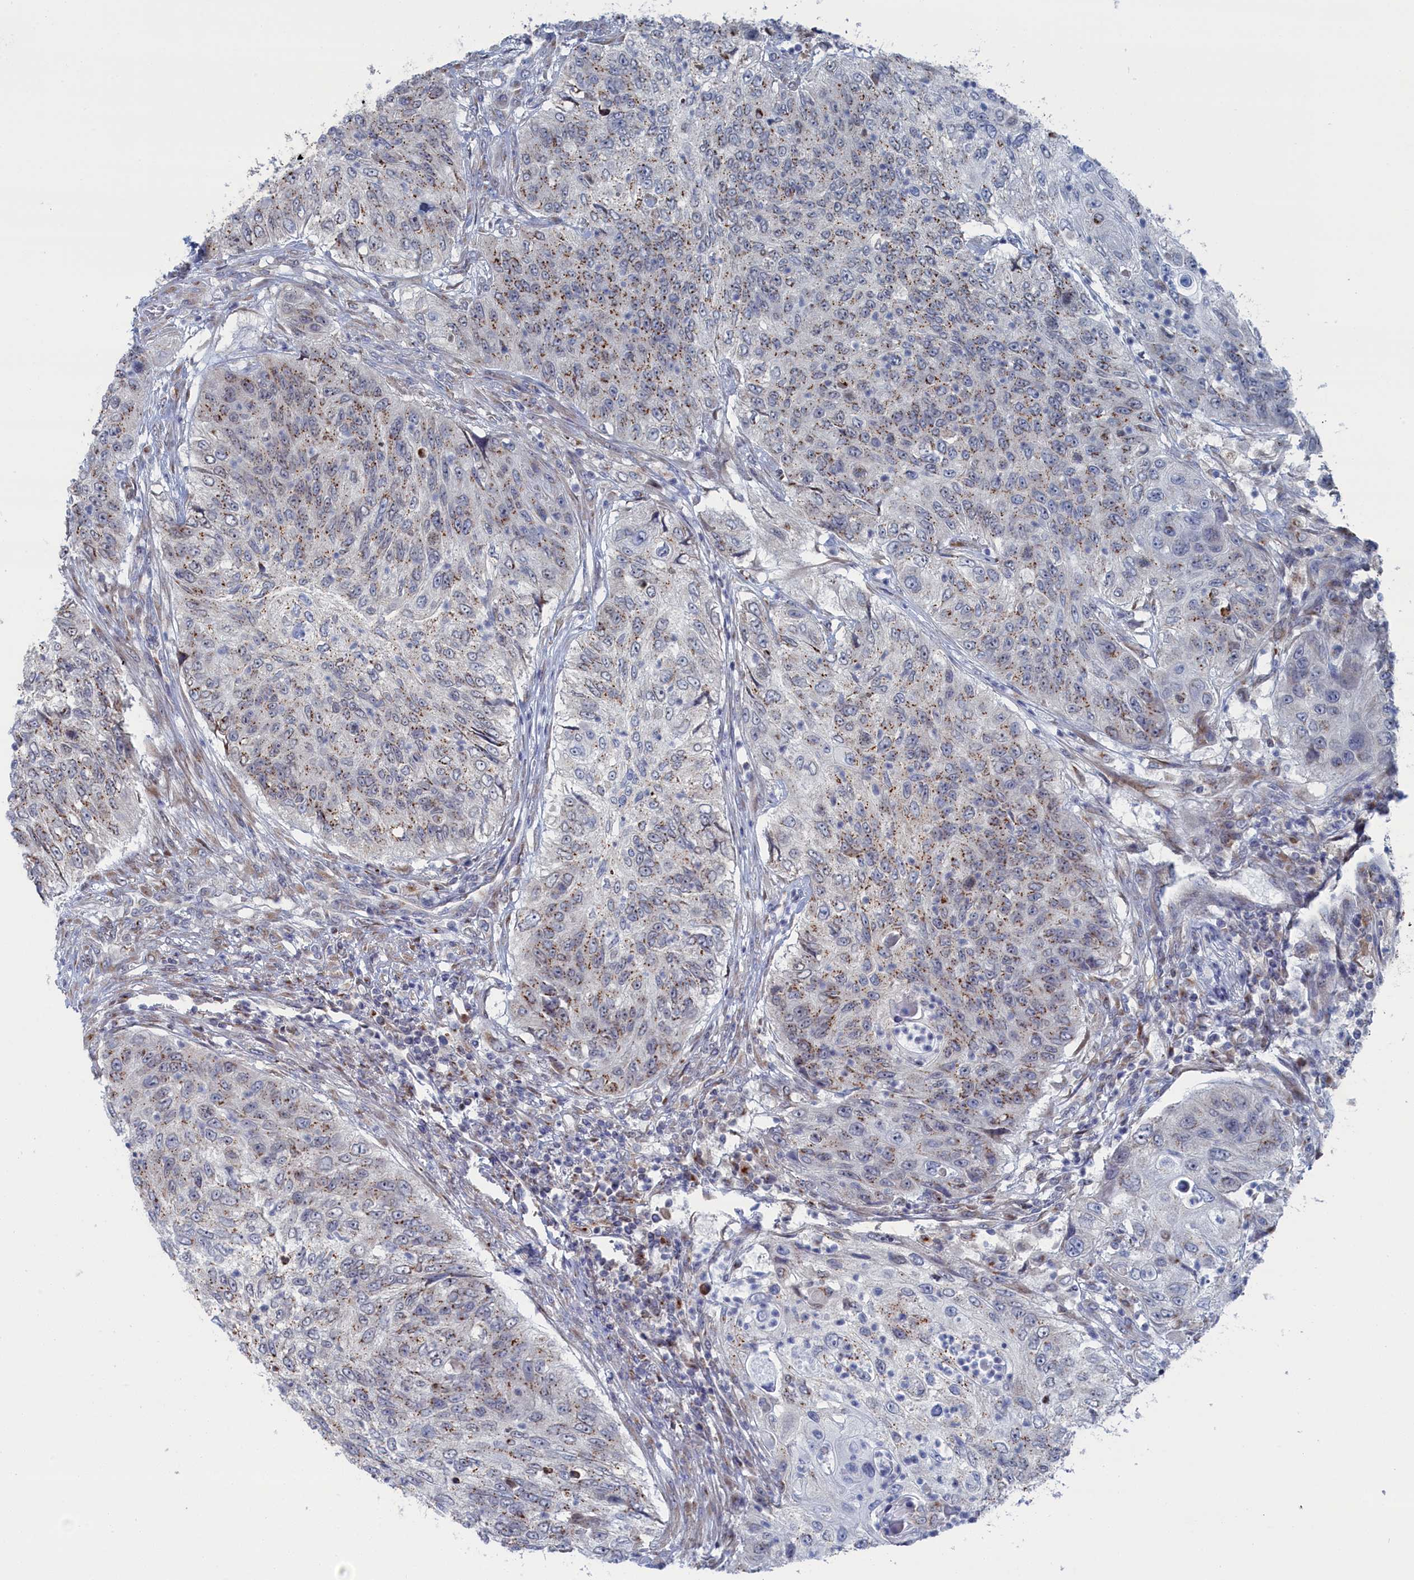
{"staining": {"intensity": "moderate", "quantity": "25%-75%", "location": "cytoplasmic/membranous"}, "tissue": "urothelial cancer", "cell_type": "Tumor cells", "image_type": "cancer", "snomed": [{"axis": "morphology", "description": "Urothelial carcinoma, High grade"}, {"axis": "topography", "description": "Urinary bladder"}], "caption": "Moderate cytoplasmic/membranous protein positivity is present in about 25%-75% of tumor cells in high-grade urothelial carcinoma.", "gene": "IRX1", "patient": {"sex": "female", "age": 60}}